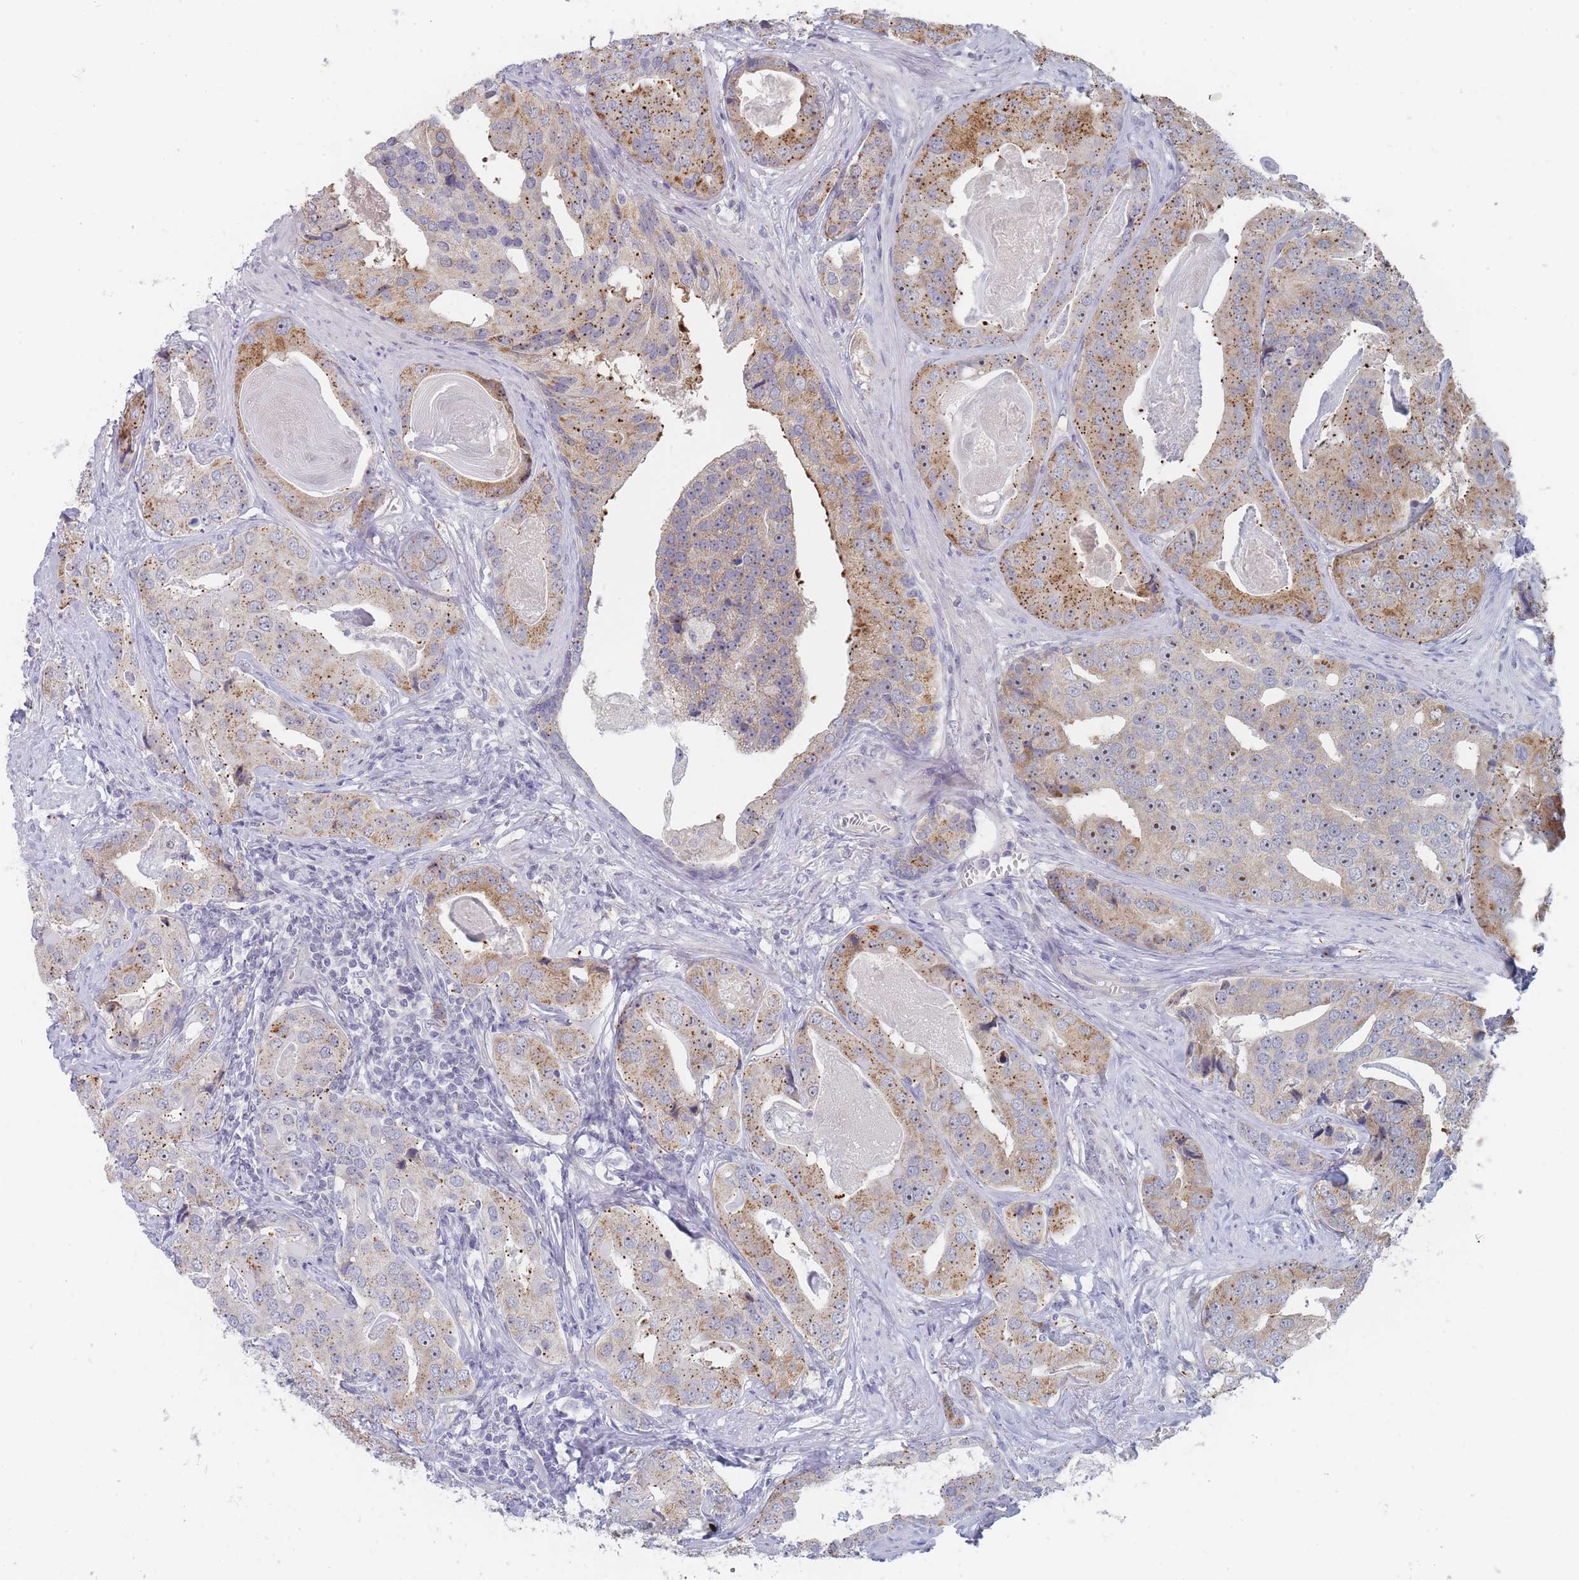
{"staining": {"intensity": "moderate", "quantity": "25%-75%", "location": "cytoplasmic/membranous"}, "tissue": "prostate cancer", "cell_type": "Tumor cells", "image_type": "cancer", "snomed": [{"axis": "morphology", "description": "Adenocarcinoma, High grade"}, {"axis": "topography", "description": "Prostate"}], "caption": "Brown immunohistochemical staining in prostate cancer (high-grade adenocarcinoma) demonstrates moderate cytoplasmic/membranous positivity in about 25%-75% of tumor cells. The staining is performed using DAB (3,3'-diaminobenzidine) brown chromogen to label protein expression. The nuclei are counter-stained blue using hematoxylin.", "gene": "RNF8", "patient": {"sex": "male", "age": 71}}